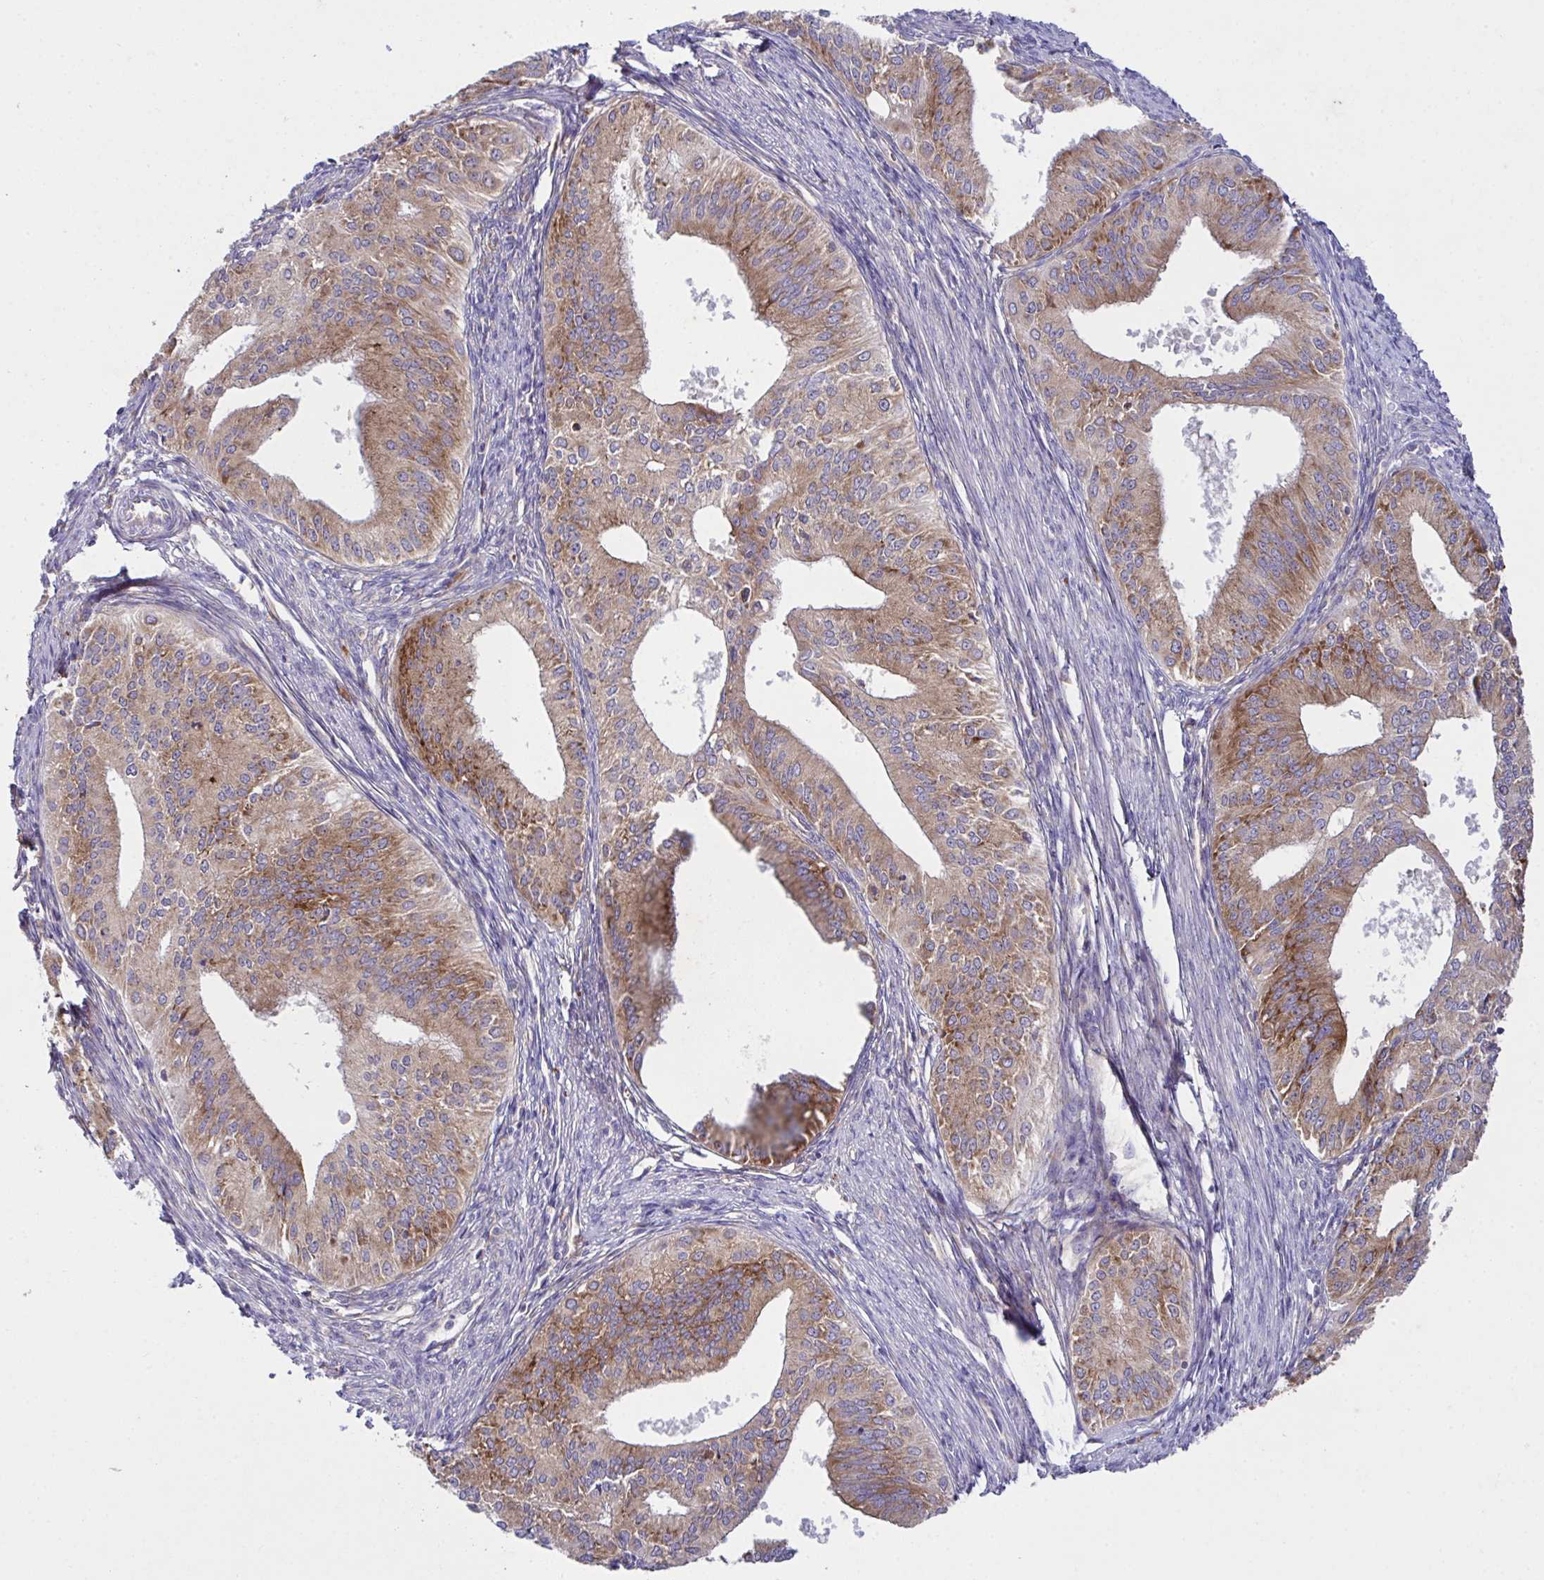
{"staining": {"intensity": "strong", "quantity": ">75%", "location": "cytoplasmic/membranous"}, "tissue": "endometrial cancer", "cell_type": "Tumor cells", "image_type": "cancer", "snomed": [{"axis": "morphology", "description": "Adenocarcinoma, NOS"}, {"axis": "topography", "description": "Endometrium"}], "caption": "The histopathology image reveals staining of adenocarcinoma (endometrial), revealing strong cytoplasmic/membranous protein expression (brown color) within tumor cells.", "gene": "FAU", "patient": {"sex": "female", "age": 50}}